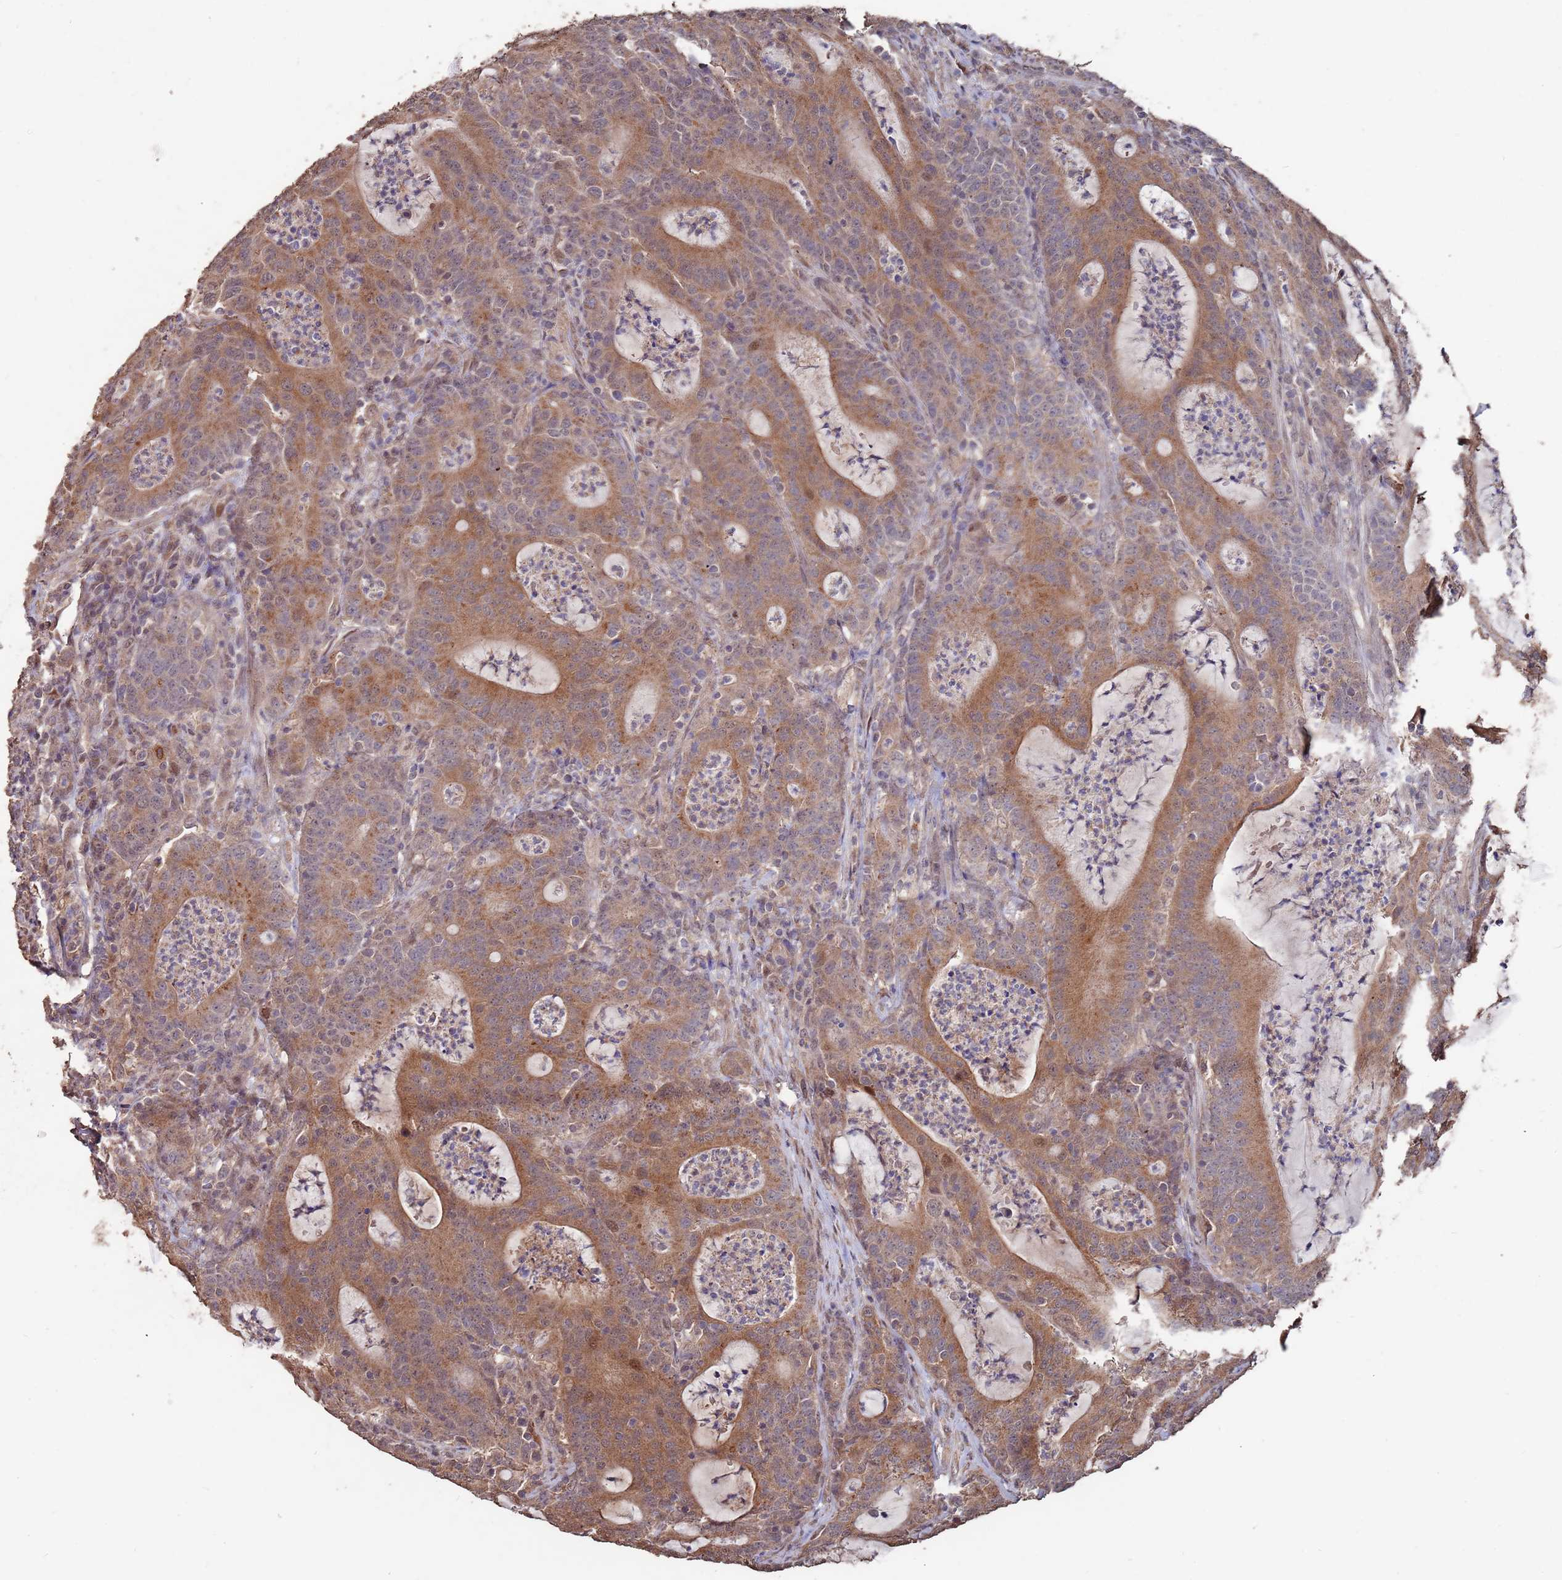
{"staining": {"intensity": "moderate", "quantity": ">75%", "location": "cytoplasmic/membranous"}, "tissue": "colorectal cancer", "cell_type": "Tumor cells", "image_type": "cancer", "snomed": [{"axis": "morphology", "description": "Adenocarcinoma, NOS"}, {"axis": "topography", "description": "Colon"}], "caption": "Protein staining displays moderate cytoplasmic/membranous expression in about >75% of tumor cells in colorectal adenocarcinoma. The protein is shown in brown color, while the nuclei are stained blue.", "gene": "PRR7", "patient": {"sex": "male", "age": 83}}